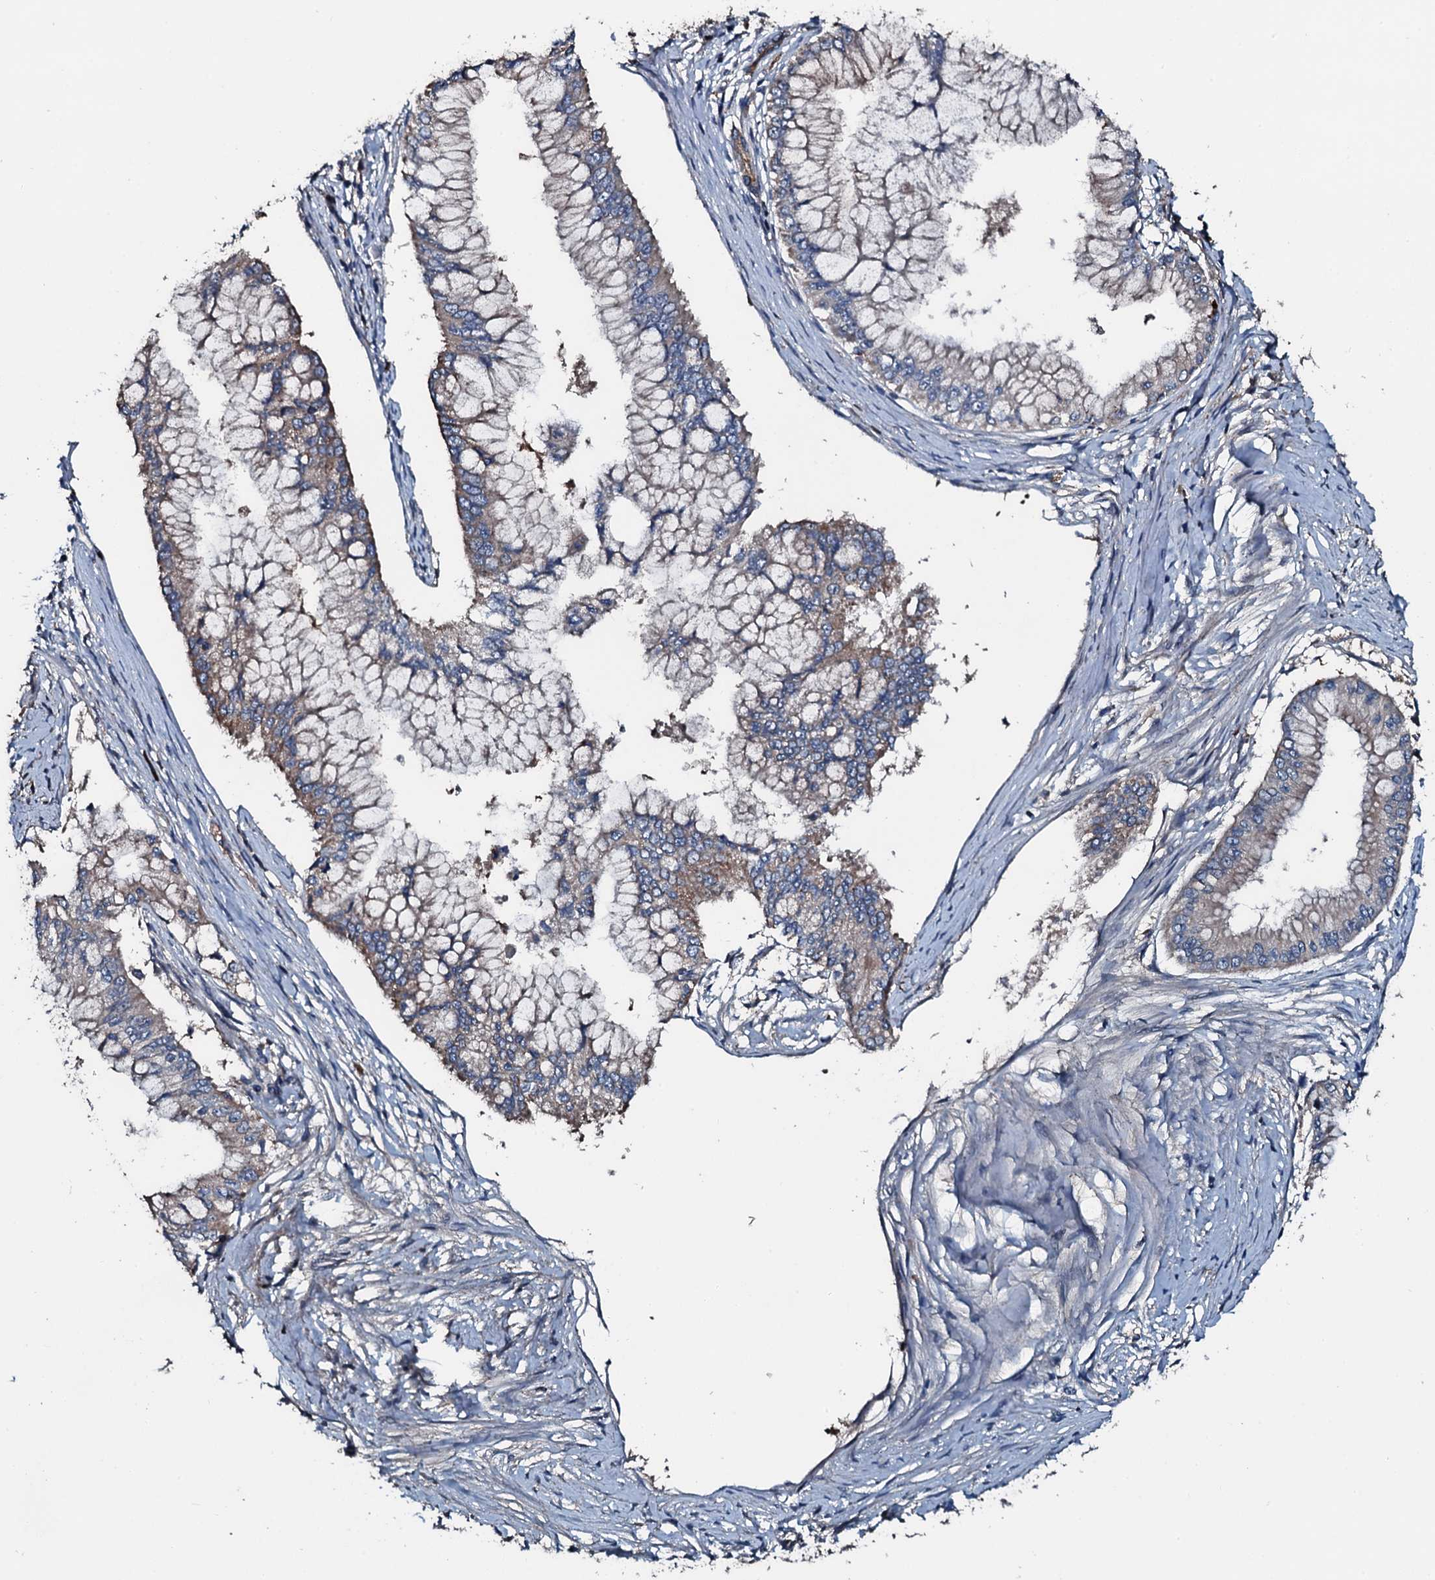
{"staining": {"intensity": "weak", "quantity": "25%-75%", "location": "cytoplasmic/membranous"}, "tissue": "pancreatic cancer", "cell_type": "Tumor cells", "image_type": "cancer", "snomed": [{"axis": "morphology", "description": "Adenocarcinoma, NOS"}, {"axis": "topography", "description": "Pancreas"}], "caption": "A high-resolution image shows immunohistochemistry staining of pancreatic cancer (adenocarcinoma), which demonstrates weak cytoplasmic/membranous positivity in approximately 25%-75% of tumor cells.", "gene": "AARS1", "patient": {"sex": "male", "age": 46}}